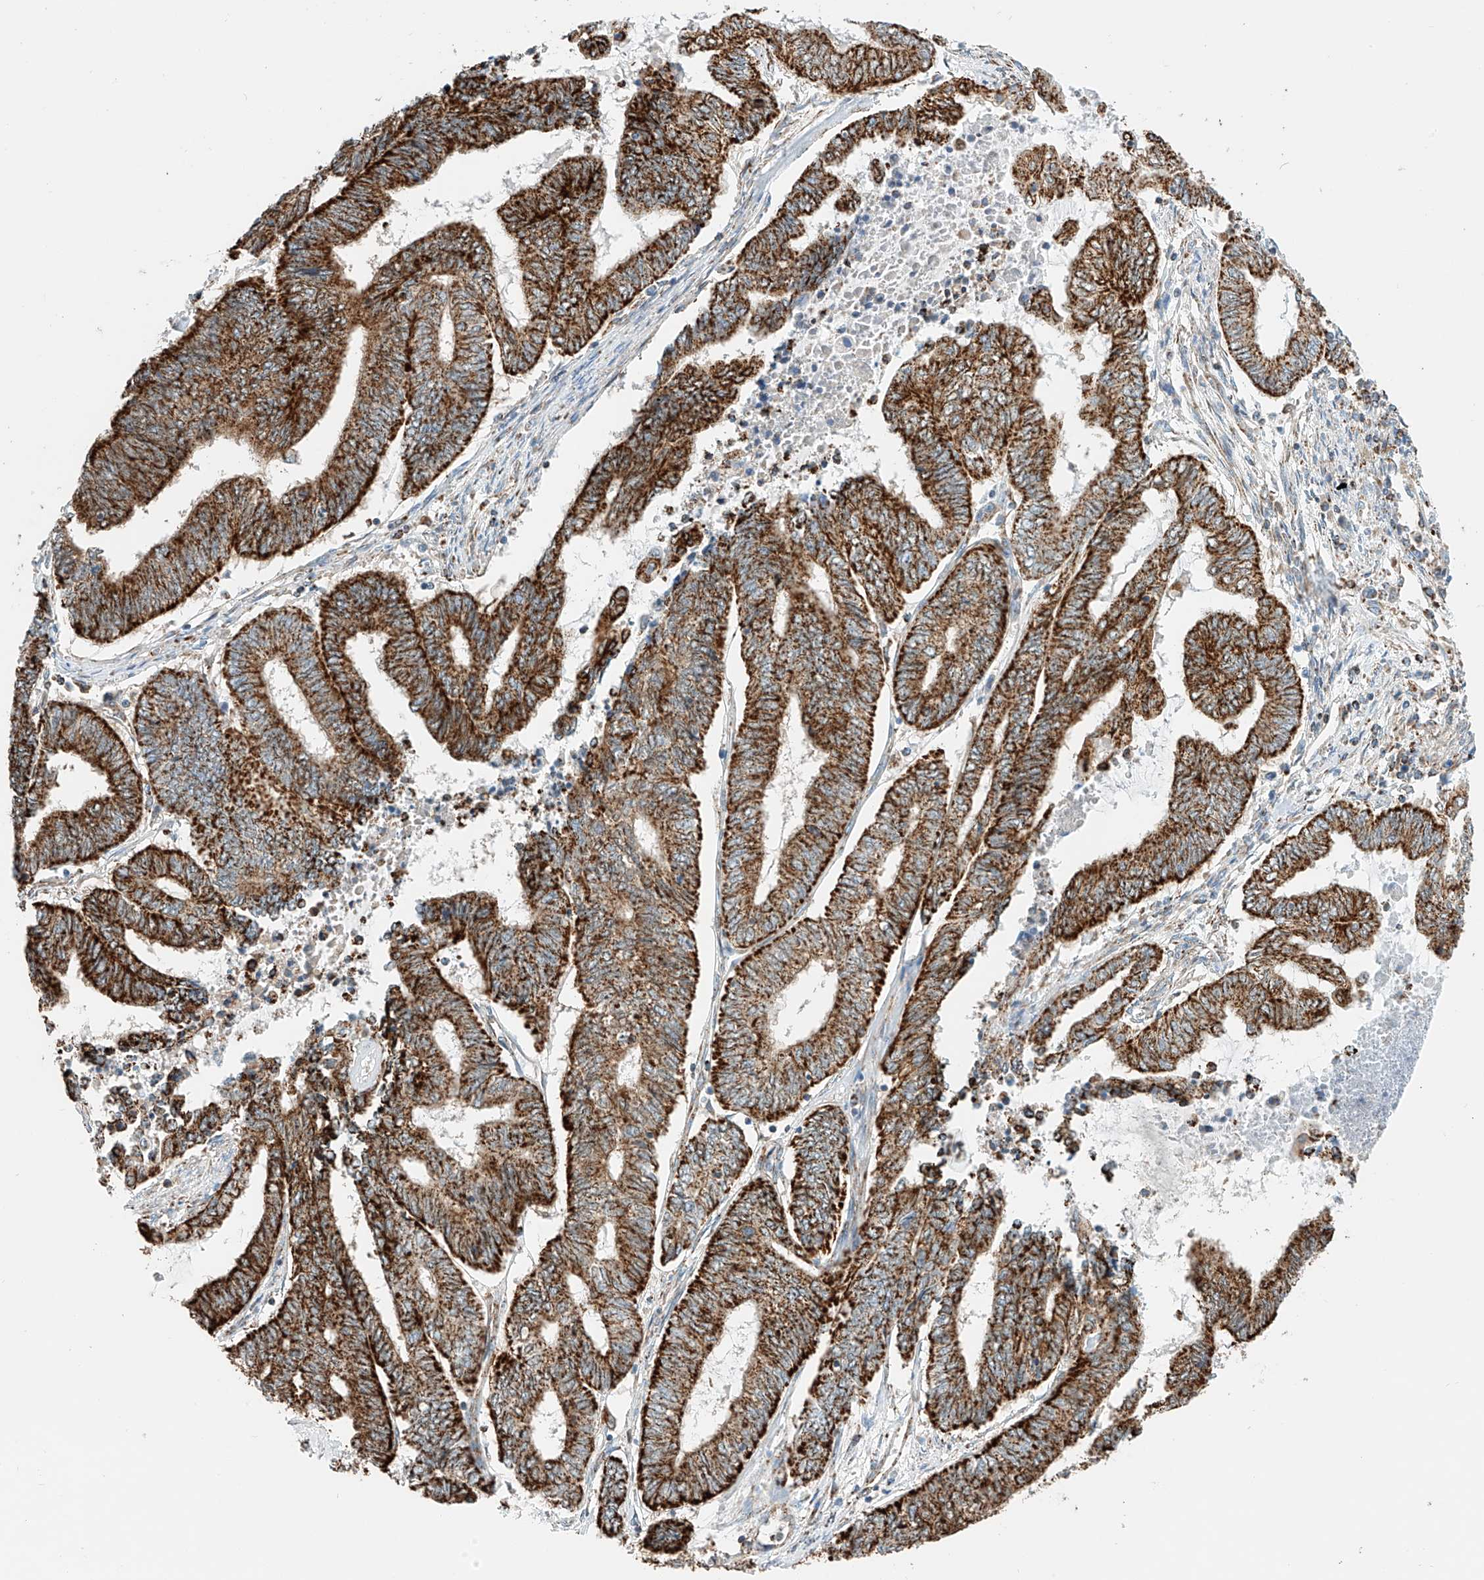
{"staining": {"intensity": "strong", "quantity": ">75%", "location": "cytoplasmic/membranous"}, "tissue": "endometrial cancer", "cell_type": "Tumor cells", "image_type": "cancer", "snomed": [{"axis": "morphology", "description": "Adenocarcinoma, NOS"}, {"axis": "topography", "description": "Uterus"}, {"axis": "topography", "description": "Endometrium"}], "caption": "Protein staining of endometrial cancer (adenocarcinoma) tissue demonstrates strong cytoplasmic/membranous expression in approximately >75% of tumor cells.", "gene": "PPA2", "patient": {"sex": "female", "age": 70}}